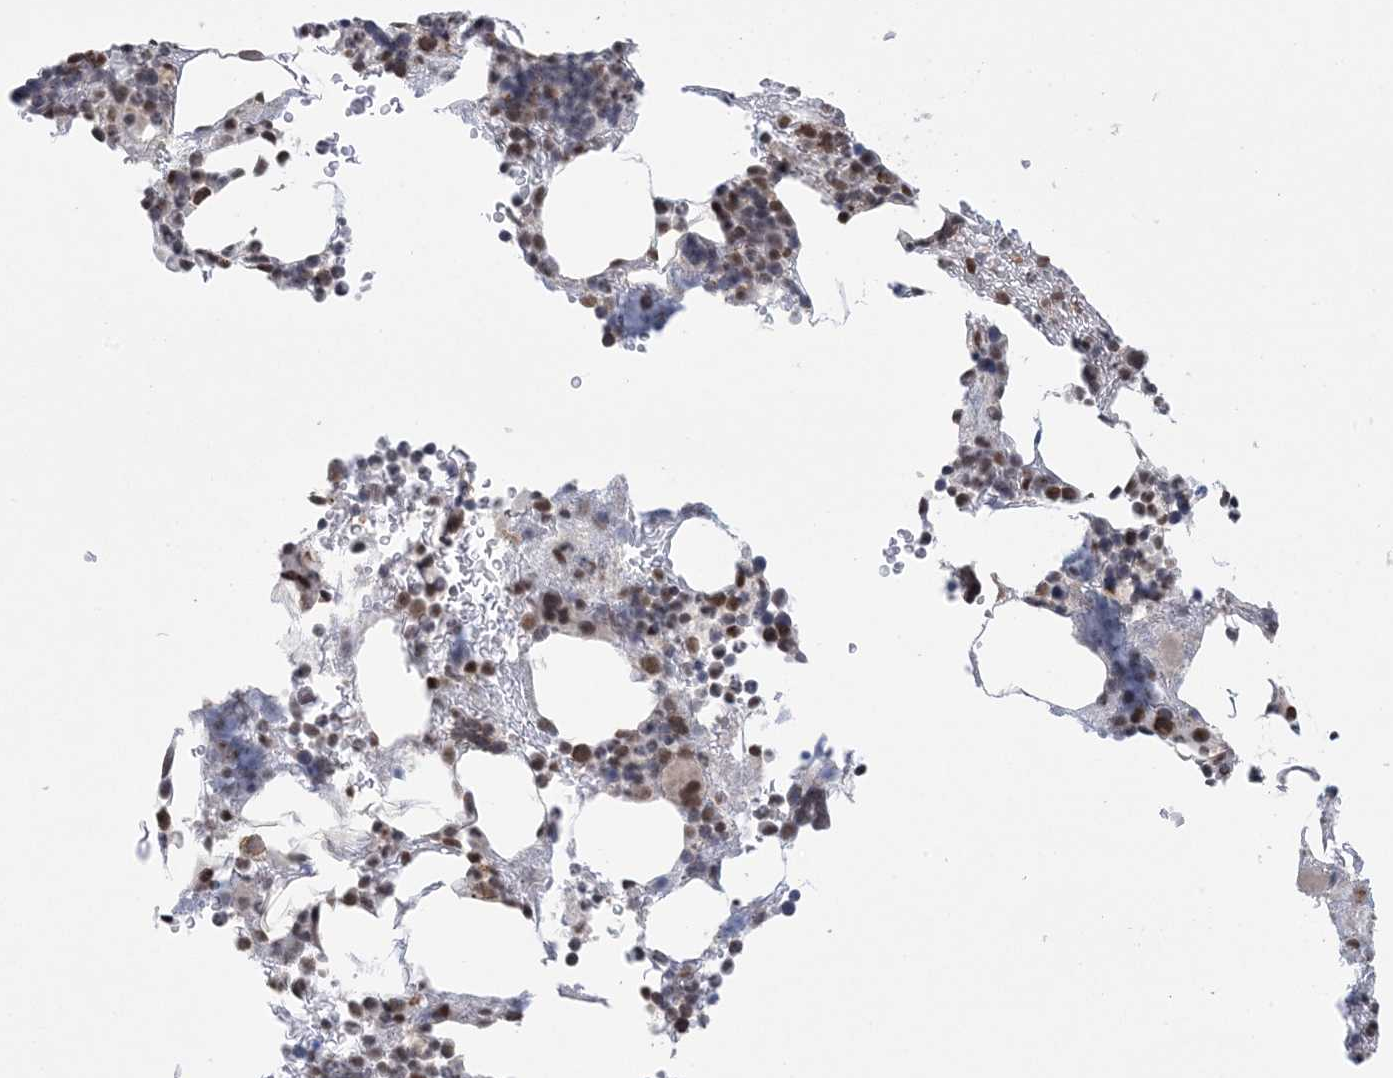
{"staining": {"intensity": "moderate", "quantity": "25%-75%", "location": "cytoplasmic/membranous,nuclear"}, "tissue": "bone marrow", "cell_type": "Hematopoietic cells", "image_type": "normal", "snomed": [{"axis": "morphology", "description": "Normal tissue, NOS"}, {"axis": "topography", "description": "Bone marrow"}], "caption": "The image exhibits staining of normal bone marrow, revealing moderate cytoplasmic/membranous,nuclear protein positivity (brown color) within hematopoietic cells. The staining was performed using DAB to visualize the protein expression in brown, while the nuclei were stained in blue with hematoxylin (Magnification: 20x).", "gene": "TRMT10C", "patient": {"sex": "male"}}